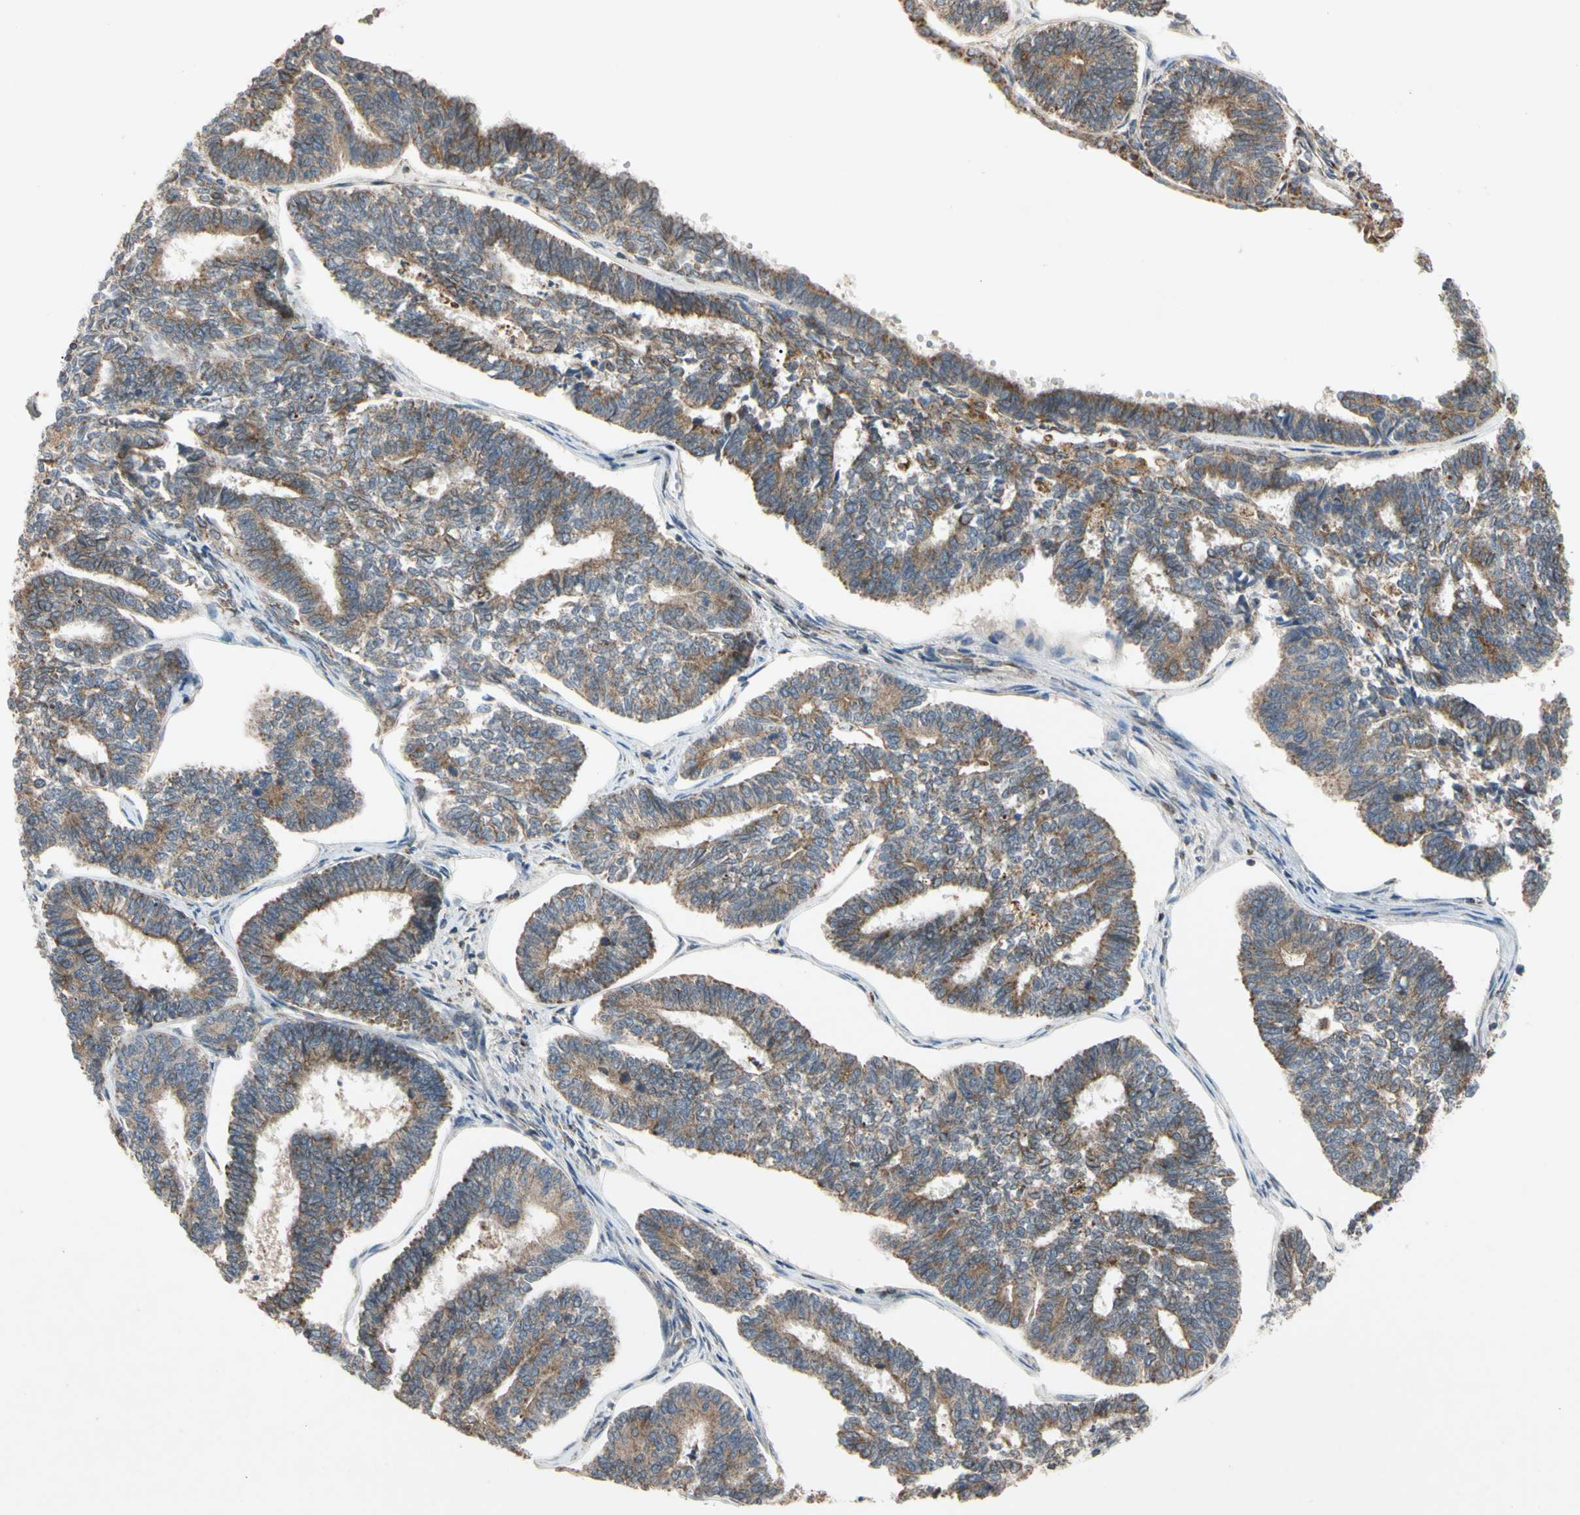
{"staining": {"intensity": "moderate", "quantity": ">75%", "location": "cytoplasmic/membranous"}, "tissue": "endometrial cancer", "cell_type": "Tumor cells", "image_type": "cancer", "snomed": [{"axis": "morphology", "description": "Adenocarcinoma, NOS"}, {"axis": "topography", "description": "Endometrium"}], "caption": "A histopathology image of endometrial adenocarcinoma stained for a protein reveals moderate cytoplasmic/membranous brown staining in tumor cells.", "gene": "GPD2", "patient": {"sex": "female", "age": 70}}